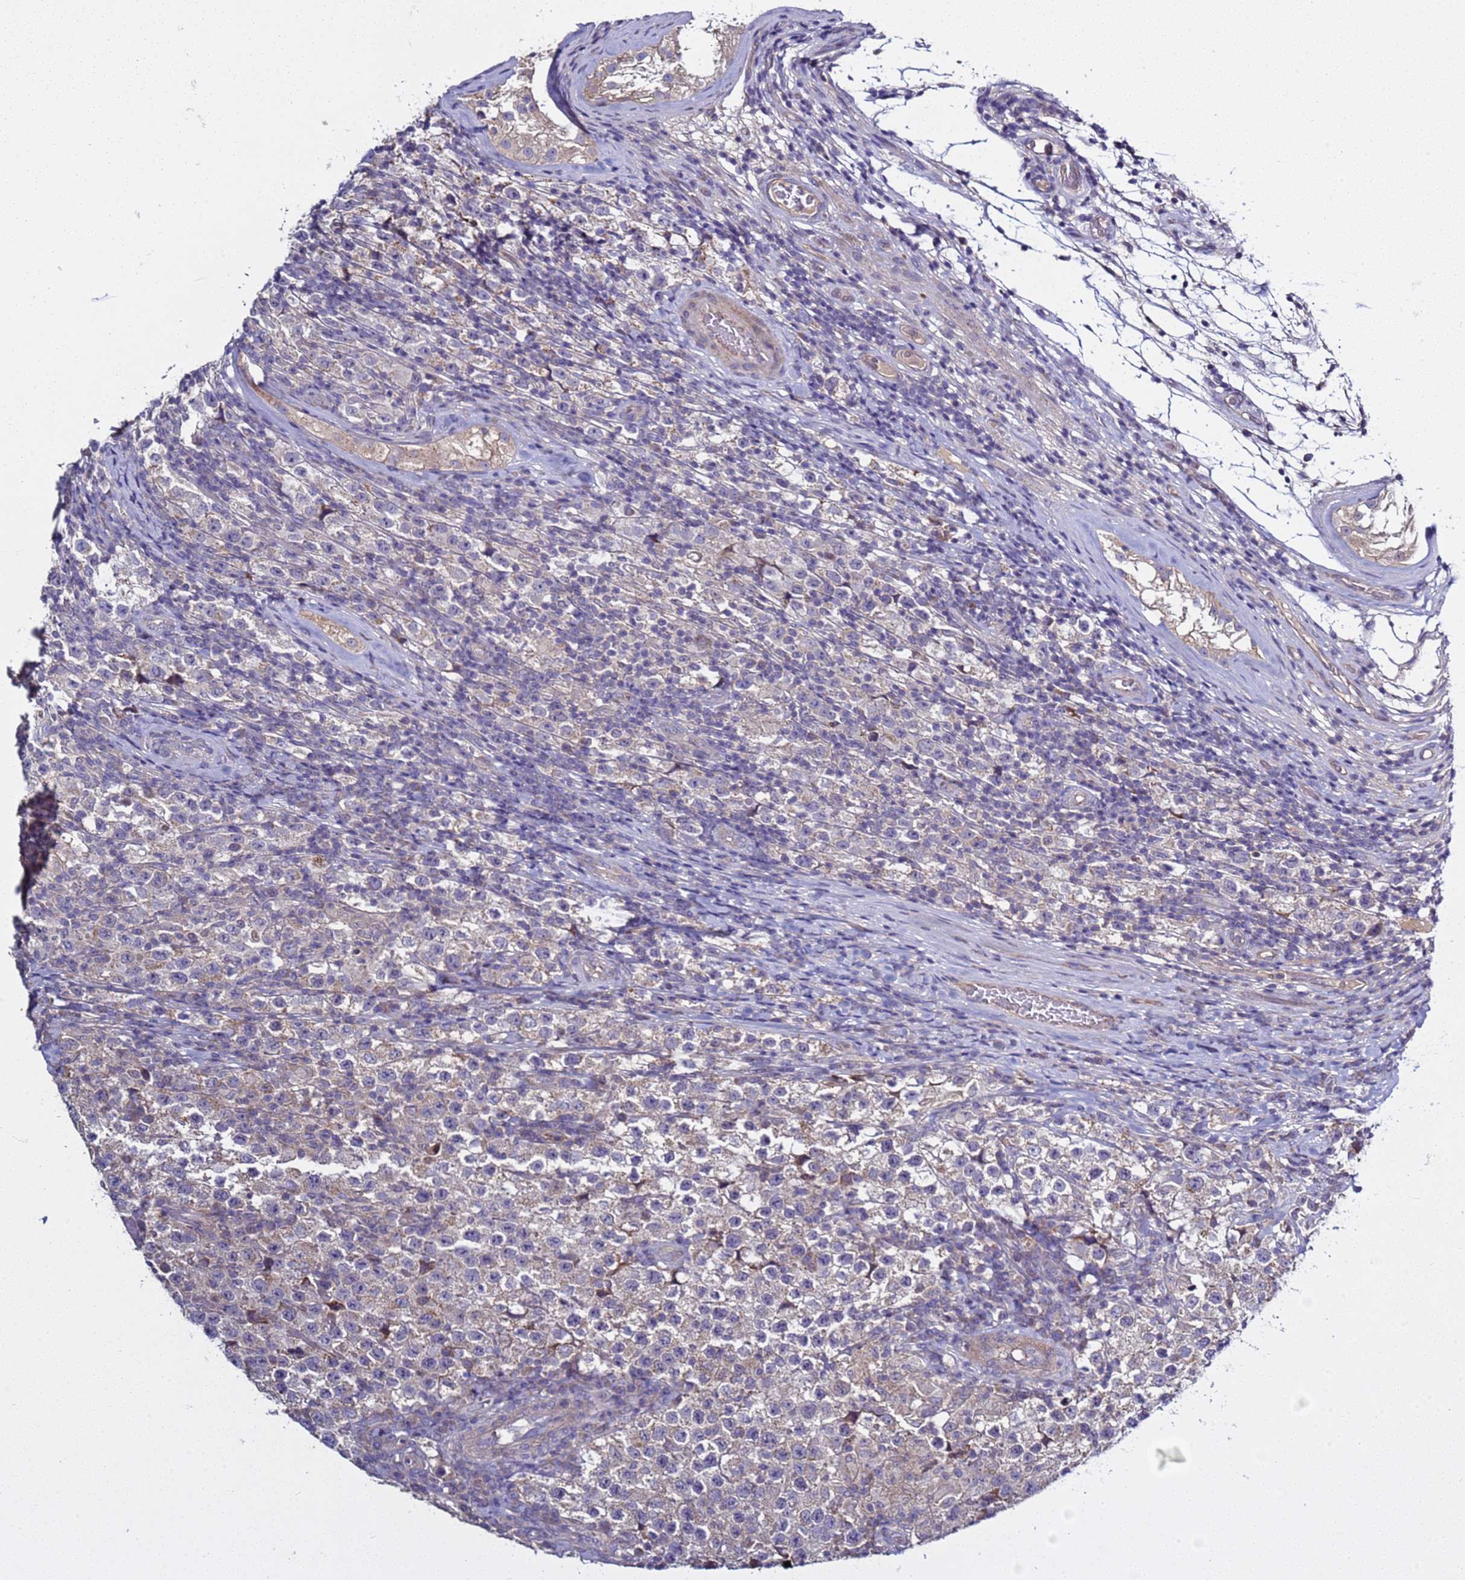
{"staining": {"intensity": "negative", "quantity": "none", "location": "none"}, "tissue": "testis cancer", "cell_type": "Tumor cells", "image_type": "cancer", "snomed": [{"axis": "morphology", "description": "Seminoma, NOS"}, {"axis": "morphology", "description": "Carcinoma, Embryonal, NOS"}, {"axis": "topography", "description": "Testis"}], "caption": "This is an immunohistochemistry histopathology image of human testis embryonal carcinoma. There is no expression in tumor cells.", "gene": "RABL2B", "patient": {"sex": "male", "age": 41}}